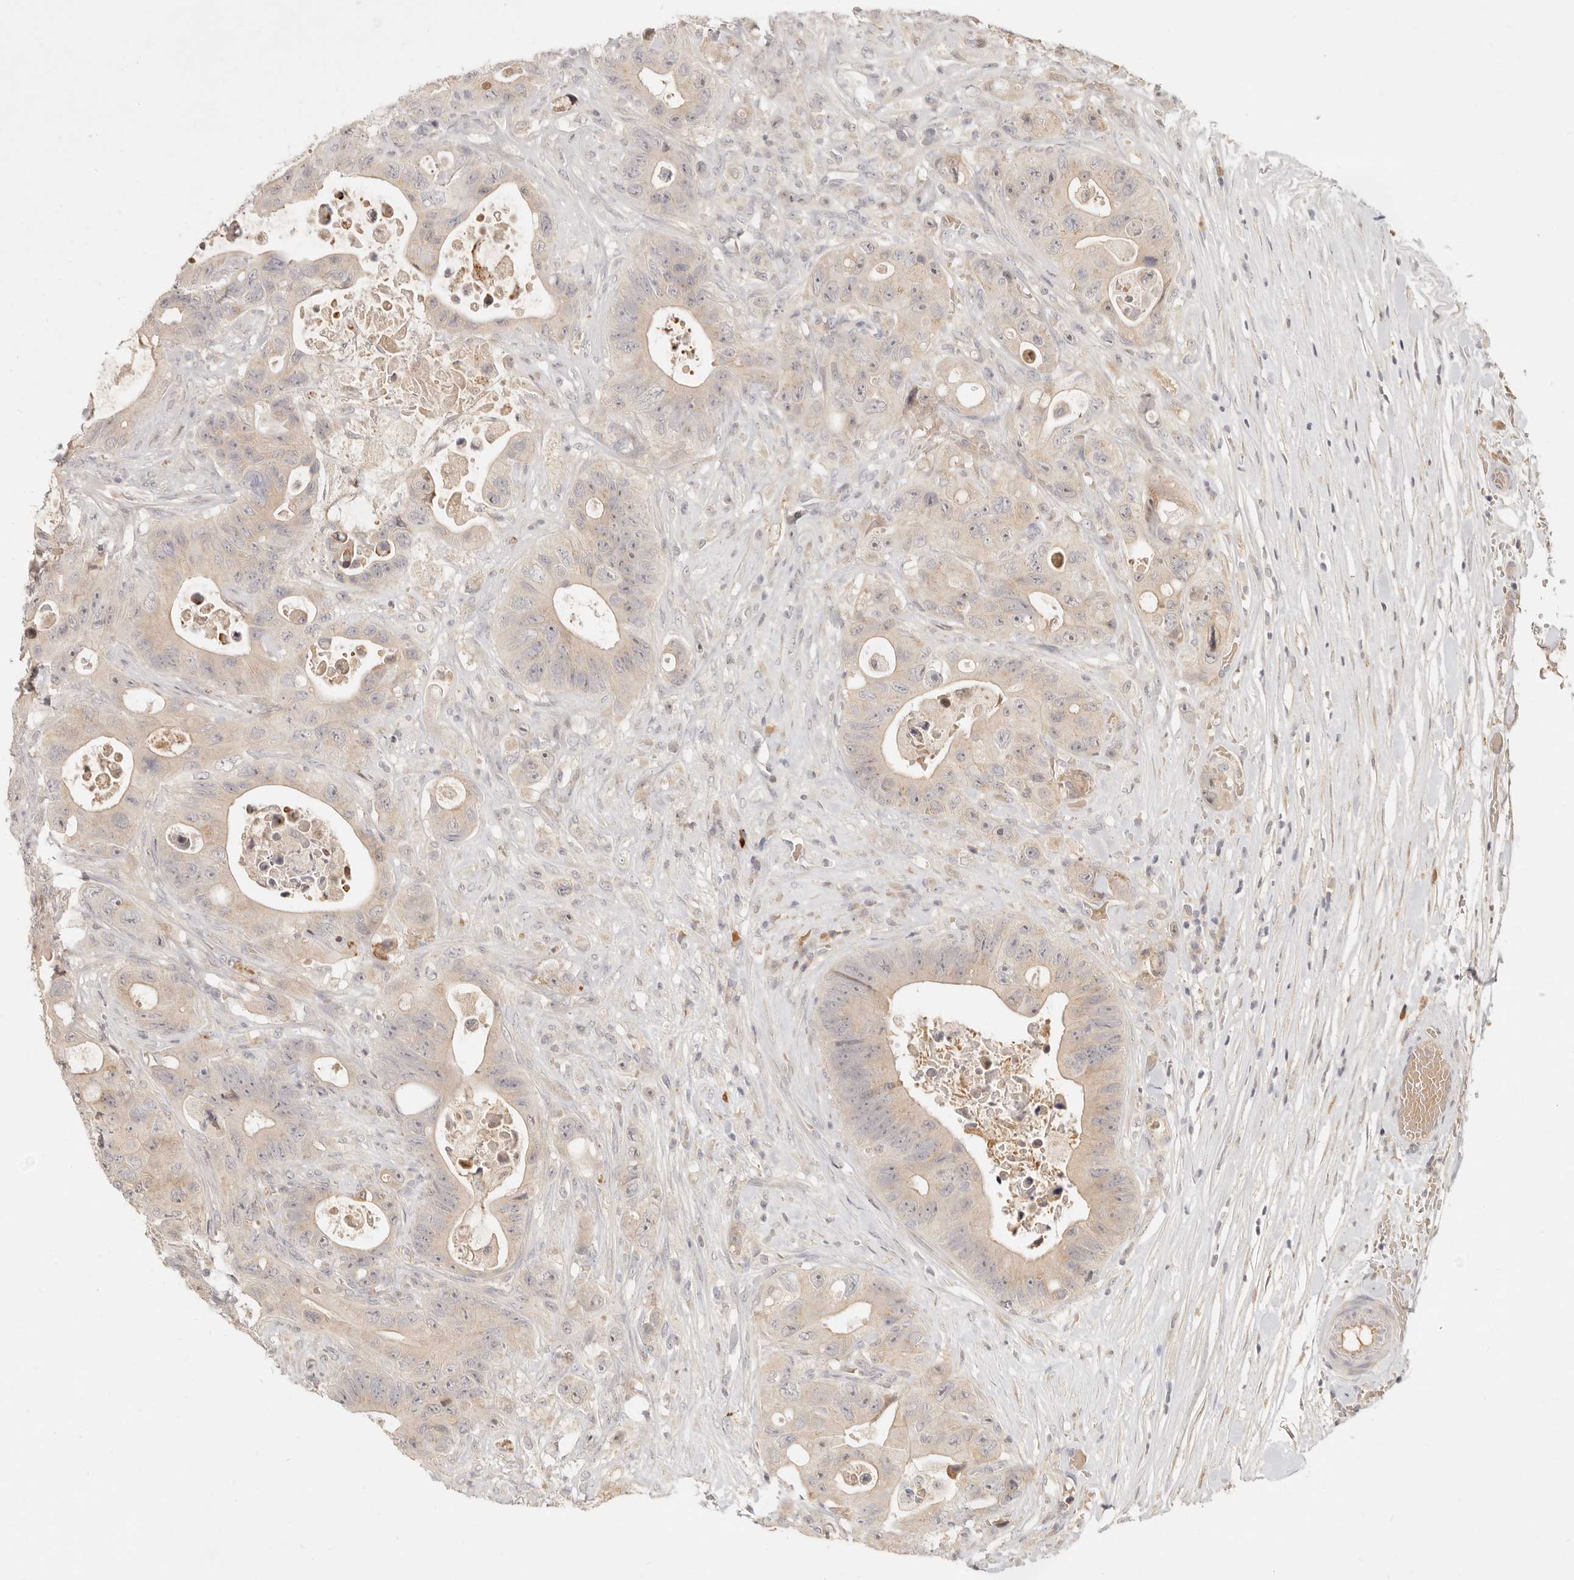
{"staining": {"intensity": "weak", "quantity": ">75%", "location": "cytoplasmic/membranous"}, "tissue": "colorectal cancer", "cell_type": "Tumor cells", "image_type": "cancer", "snomed": [{"axis": "morphology", "description": "Adenocarcinoma, NOS"}, {"axis": "topography", "description": "Colon"}], "caption": "Colorectal cancer (adenocarcinoma) tissue exhibits weak cytoplasmic/membranous expression in about >75% of tumor cells, visualized by immunohistochemistry.", "gene": "UBXN11", "patient": {"sex": "female", "age": 46}}